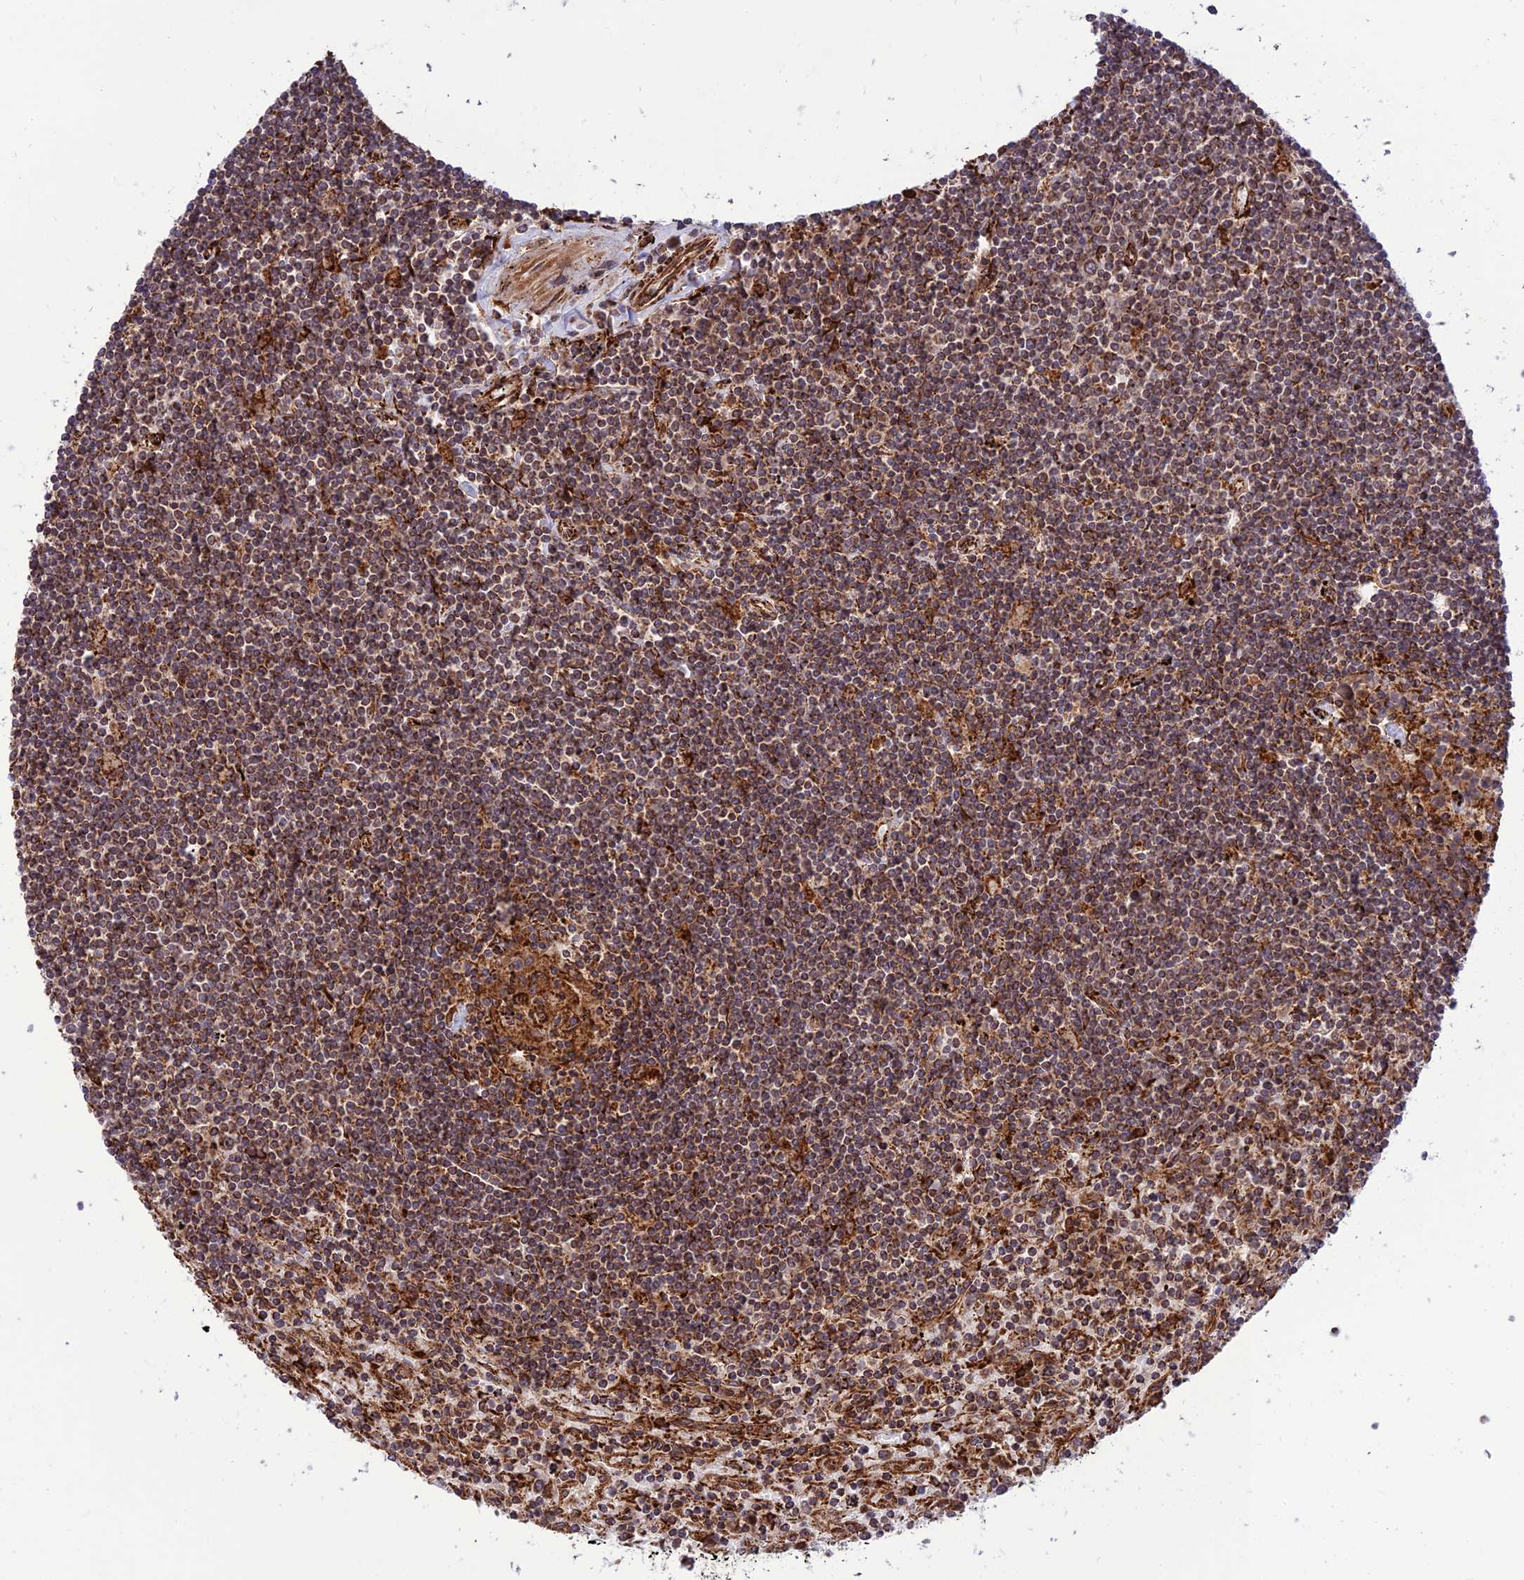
{"staining": {"intensity": "moderate", "quantity": ">75%", "location": "cytoplasmic/membranous"}, "tissue": "lymphoma", "cell_type": "Tumor cells", "image_type": "cancer", "snomed": [{"axis": "morphology", "description": "Malignant lymphoma, non-Hodgkin's type, Low grade"}, {"axis": "topography", "description": "Spleen"}], "caption": "Immunohistochemical staining of lymphoma exhibits moderate cytoplasmic/membranous protein staining in approximately >75% of tumor cells. The protein is stained brown, and the nuclei are stained in blue (DAB (3,3'-diaminobenzidine) IHC with brightfield microscopy, high magnification).", "gene": "CRTAP", "patient": {"sex": "male", "age": 76}}